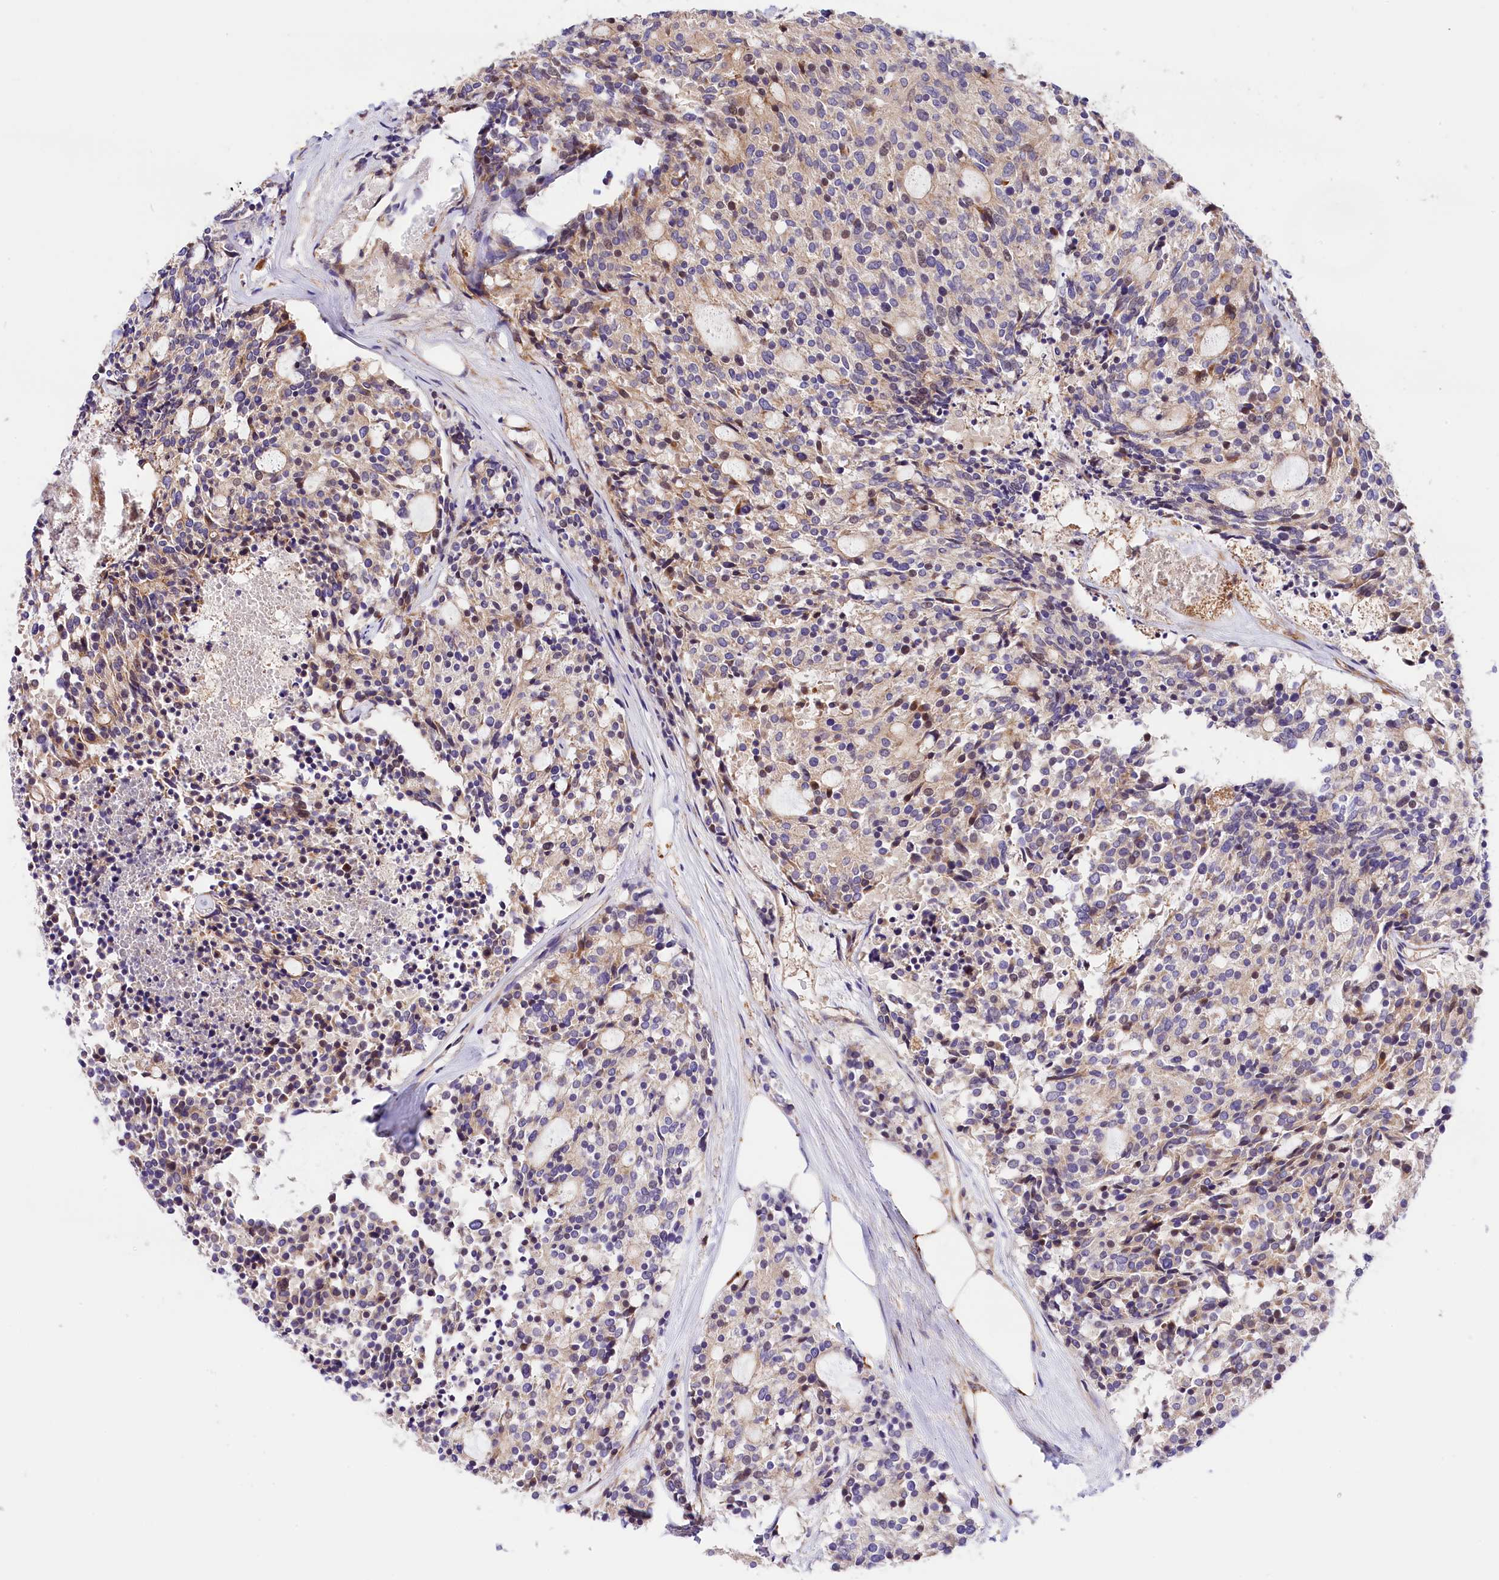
{"staining": {"intensity": "weak", "quantity": "<25%", "location": "cytoplasmic/membranous,nuclear"}, "tissue": "carcinoid", "cell_type": "Tumor cells", "image_type": "cancer", "snomed": [{"axis": "morphology", "description": "Carcinoid, malignant, NOS"}, {"axis": "topography", "description": "Pancreas"}], "caption": "Image shows no protein staining in tumor cells of carcinoid tissue.", "gene": "ARMC6", "patient": {"sex": "female", "age": 54}}